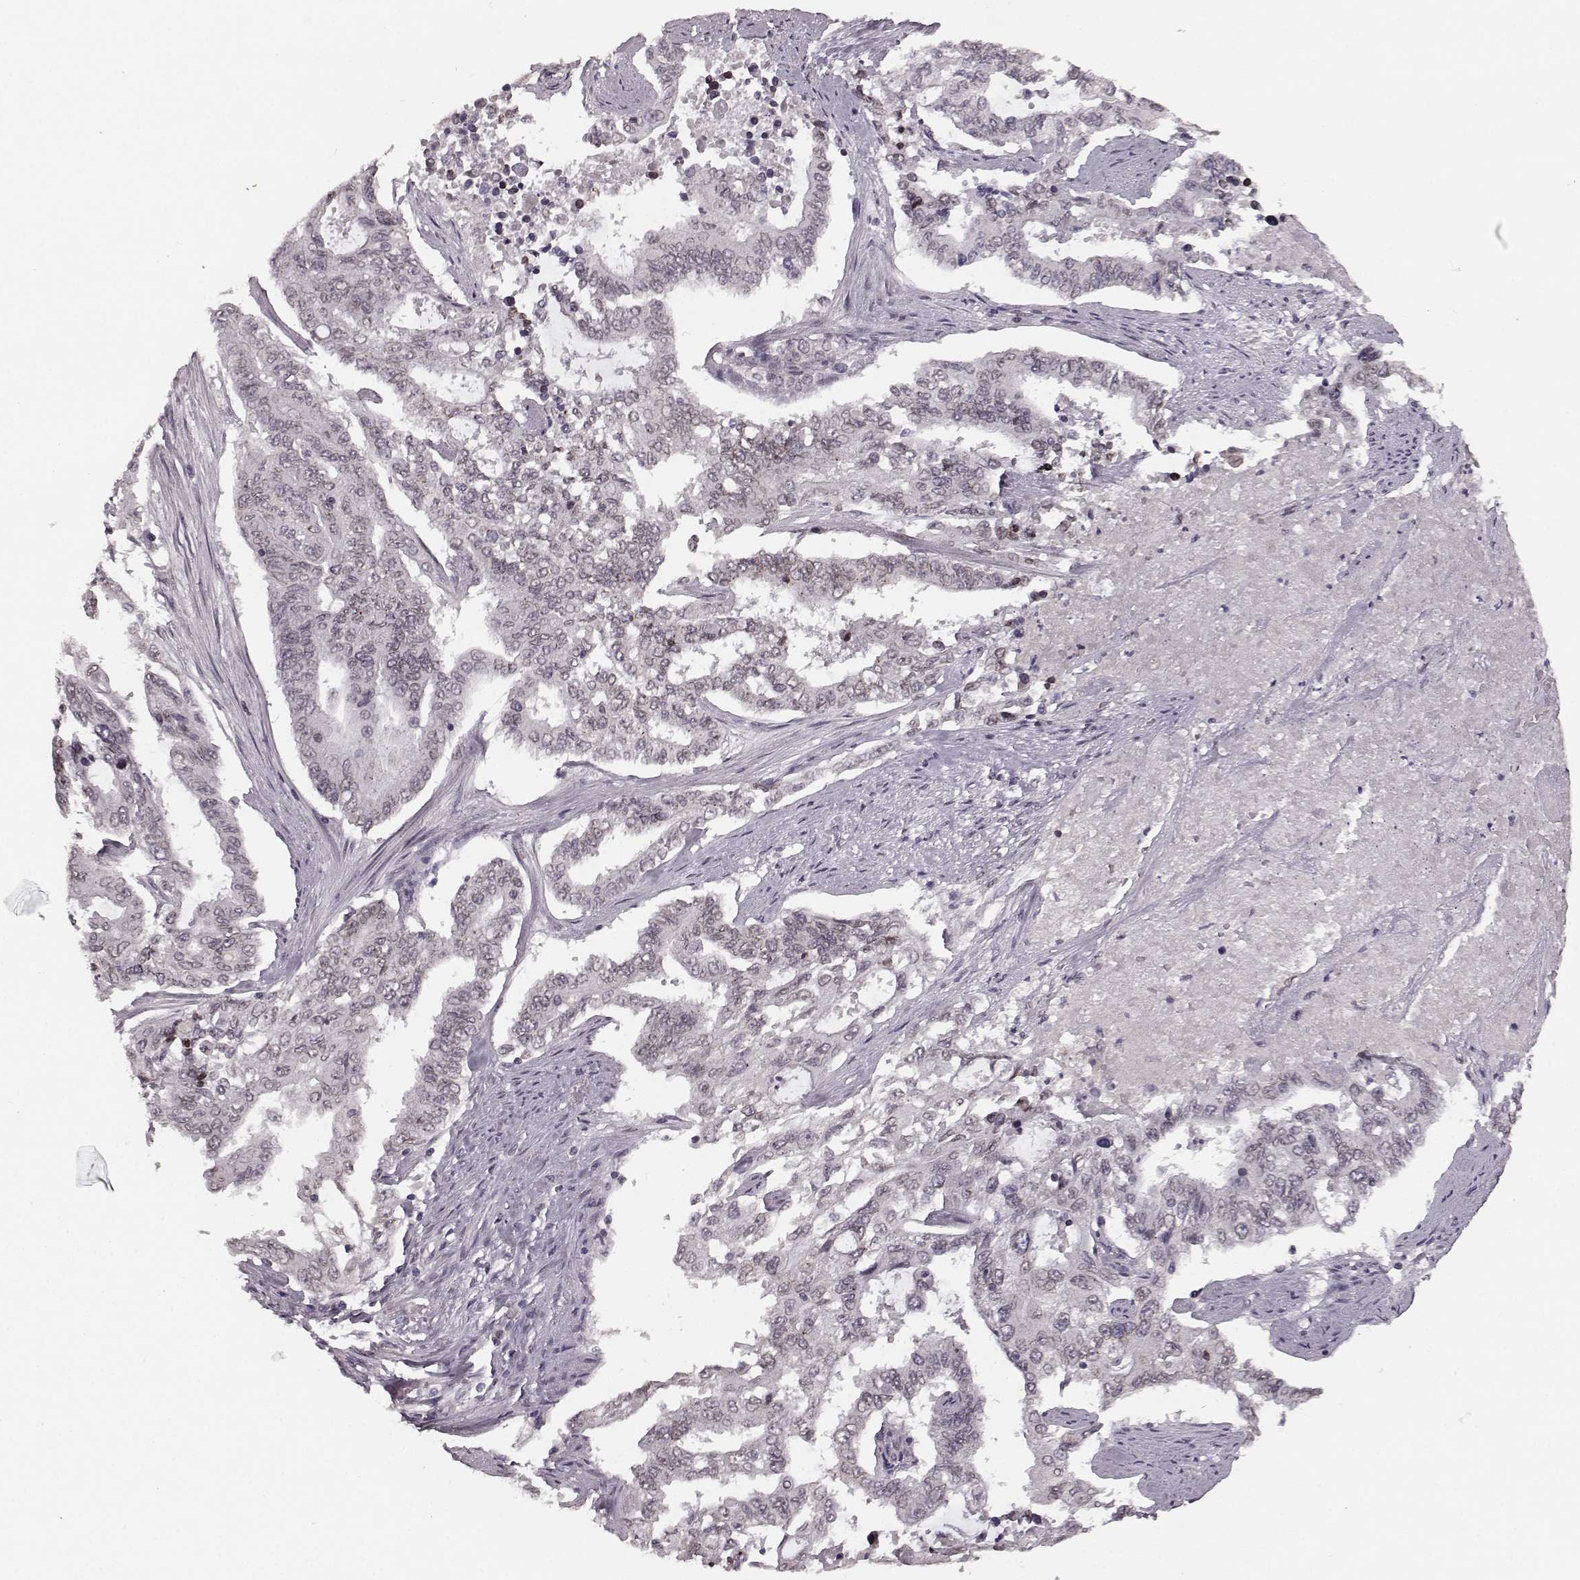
{"staining": {"intensity": "weak", "quantity": "25%-75%", "location": "cytoplasmic/membranous,nuclear"}, "tissue": "endometrial cancer", "cell_type": "Tumor cells", "image_type": "cancer", "snomed": [{"axis": "morphology", "description": "Adenocarcinoma, NOS"}, {"axis": "topography", "description": "Uterus"}], "caption": "Immunohistochemistry staining of endometrial adenocarcinoma, which demonstrates low levels of weak cytoplasmic/membranous and nuclear positivity in about 25%-75% of tumor cells indicating weak cytoplasmic/membranous and nuclear protein expression. The staining was performed using DAB (3,3'-diaminobenzidine) (brown) for protein detection and nuclei were counterstained in hematoxylin (blue).", "gene": "DCAF12", "patient": {"sex": "female", "age": 59}}